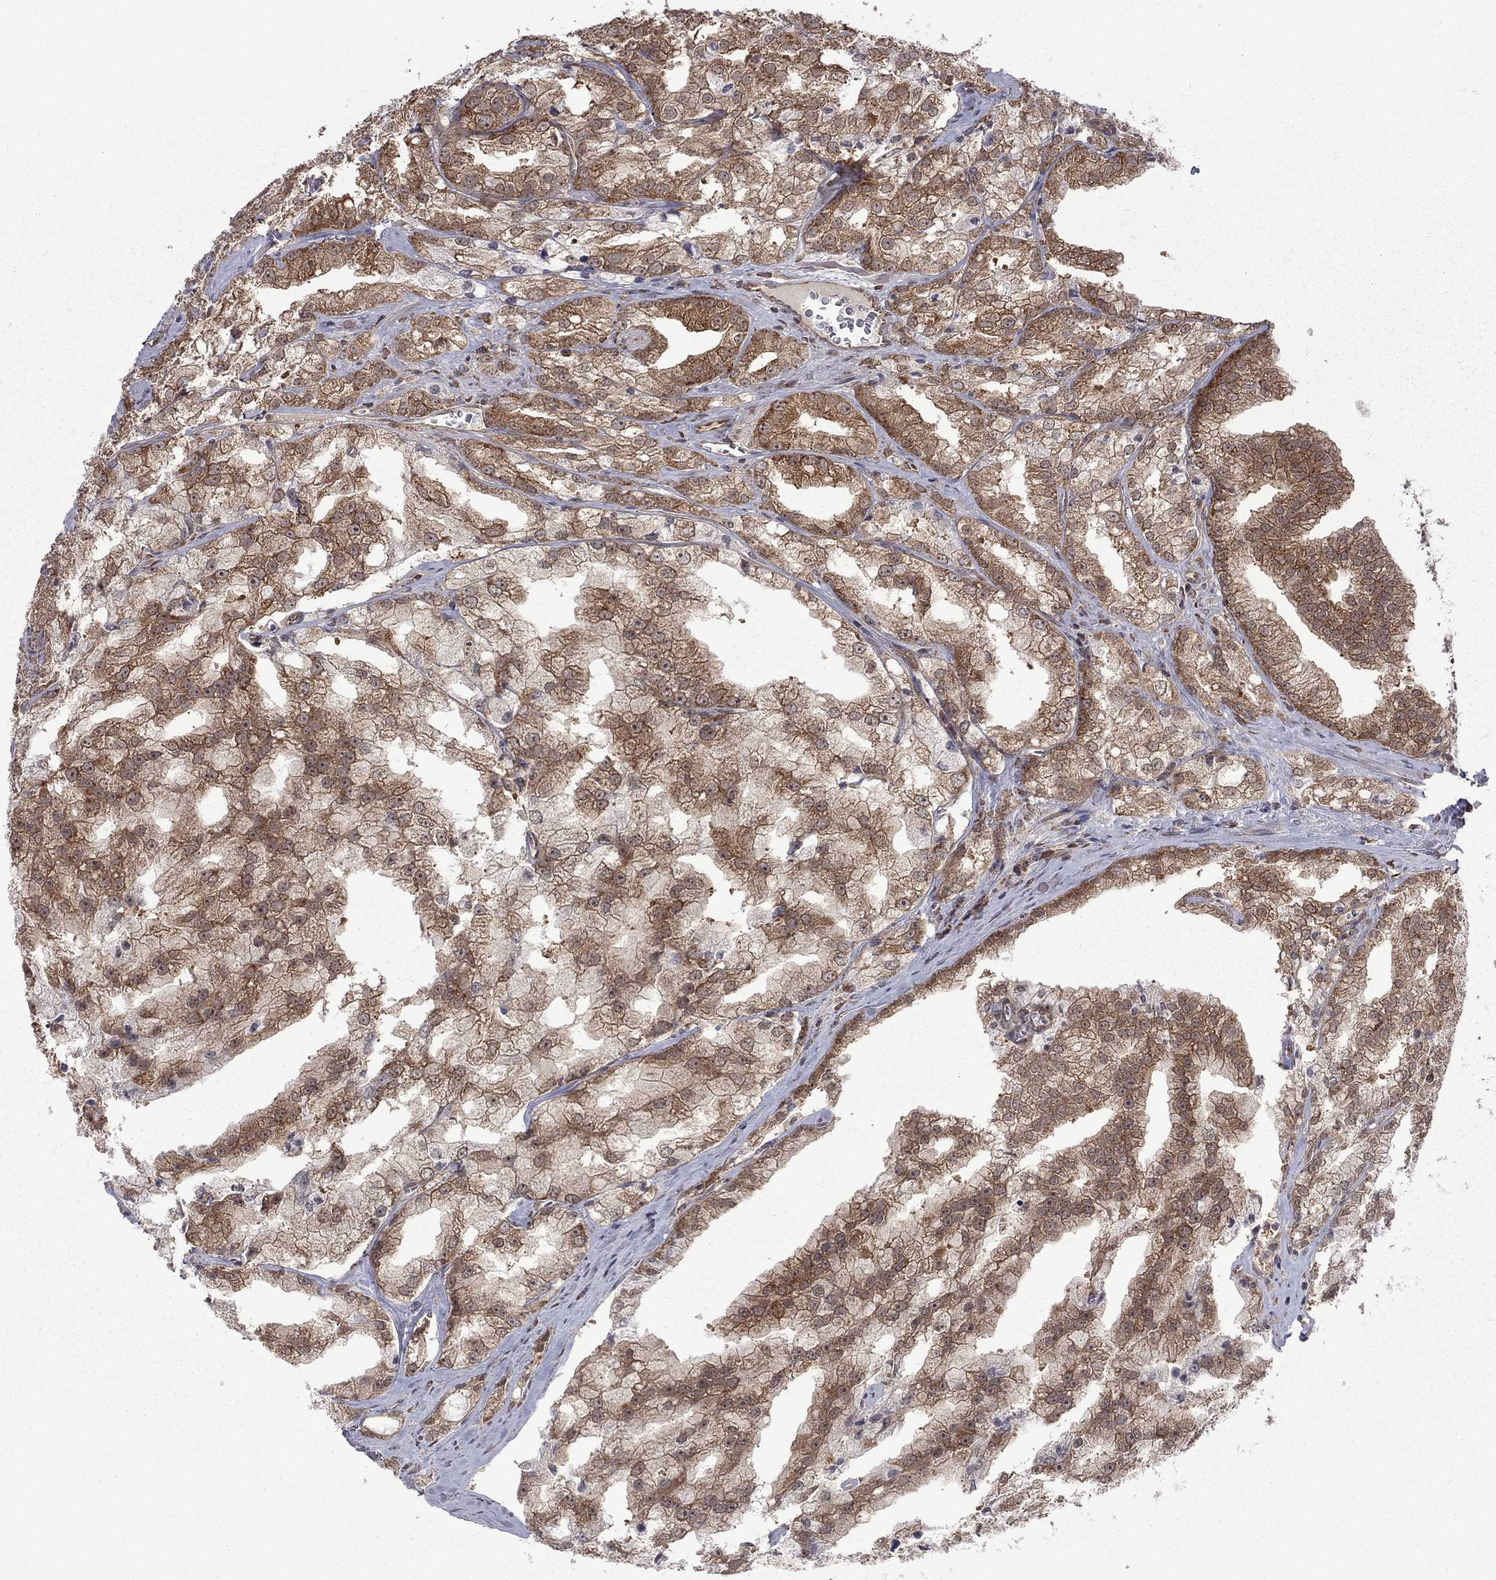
{"staining": {"intensity": "moderate", "quantity": ">75%", "location": "cytoplasmic/membranous"}, "tissue": "prostate cancer", "cell_type": "Tumor cells", "image_type": "cancer", "snomed": [{"axis": "morphology", "description": "Adenocarcinoma, NOS"}, {"axis": "topography", "description": "Prostate"}], "caption": "Immunohistochemistry (IHC) of human prostate adenocarcinoma exhibits medium levels of moderate cytoplasmic/membranous expression in about >75% of tumor cells. Using DAB (brown) and hematoxylin (blue) stains, captured at high magnification using brightfield microscopy.", "gene": "NAA50", "patient": {"sex": "male", "age": 70}}